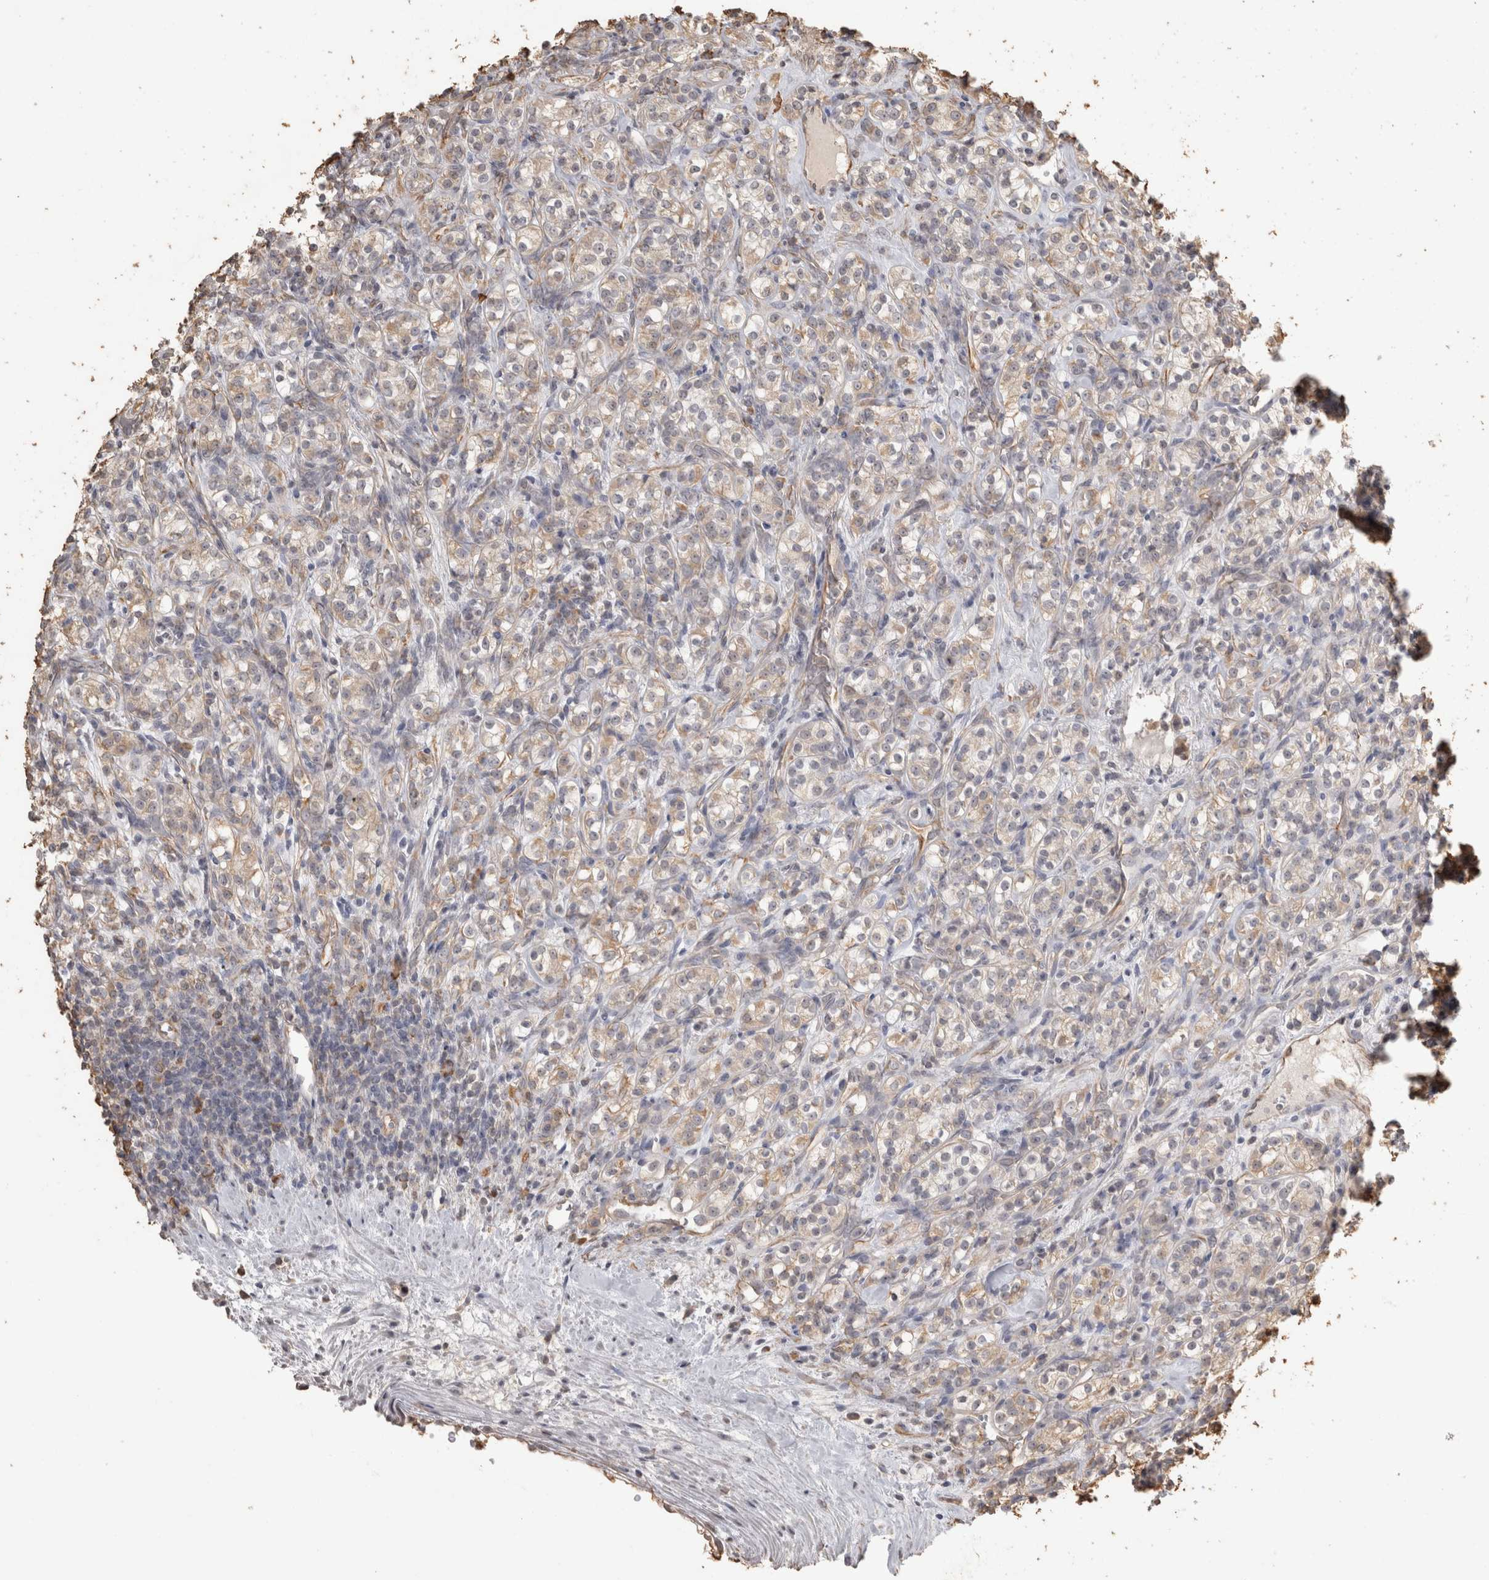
{"staining": {"intensity": "weak", "quantity": ">75%", "location": "cytoplasmic/membranous"}, "tissue": "renal cancer", "cell_type": "Tumor cells", "image_type": "cancer", "snomed": [{"axis": "morphology", "description": "Adenocarcinoma, NOS"}, {"axis": "topography", "description": "Kidney"}], "caption": "About >75% of tumor cells in adenocarcinoma (renal) exhibit weak cytoplasmic/membranous protein staining as visualized by brown immunohistochemical staining.", "gene": "REPS2", "patient": {"sex": "male", "age": 77}}